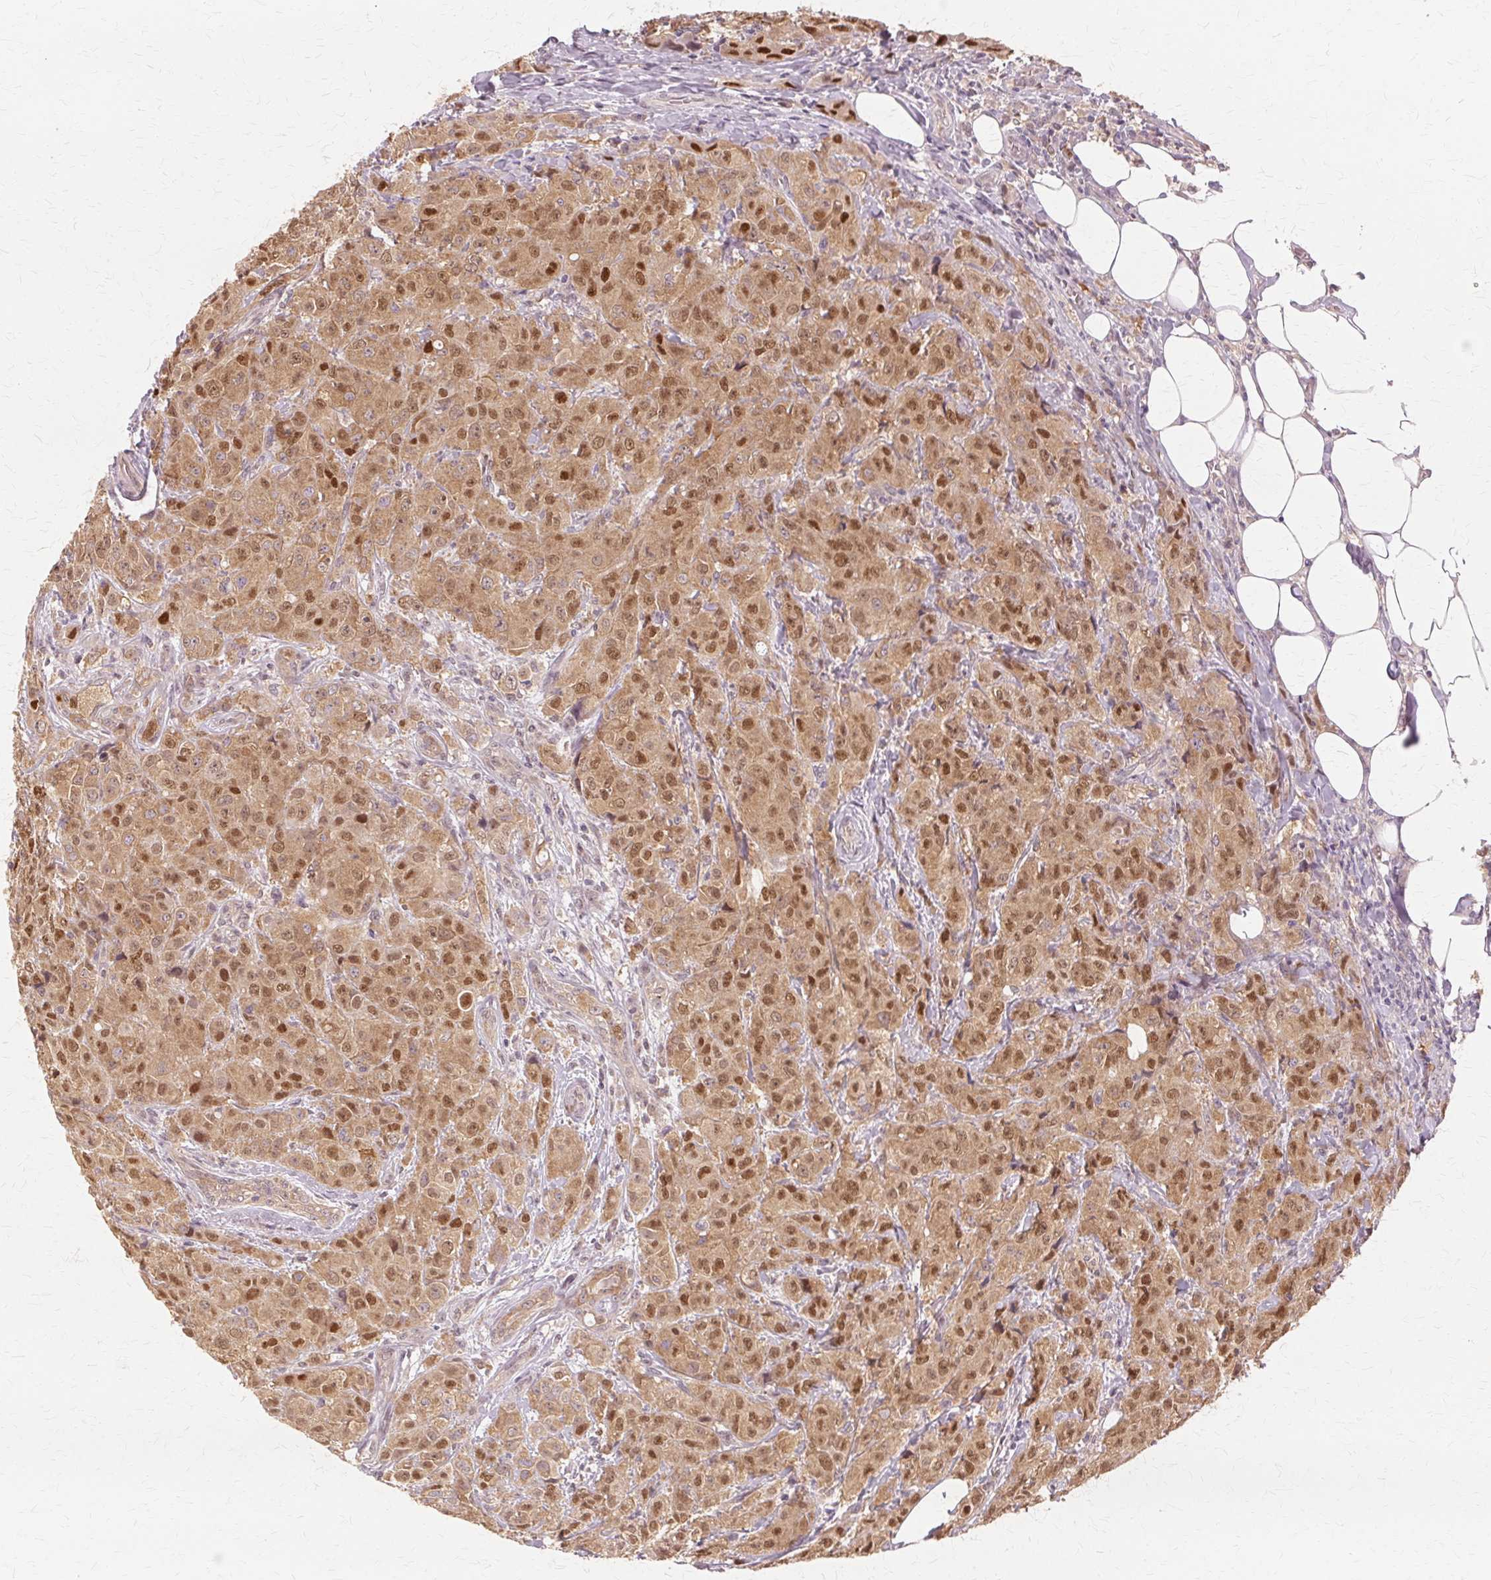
{"staining": {"intensity": "moderate", "quantity": ">75%", "location": "cytoplasmic/membranous,nuclear"}, "tissue": "breast cancer", "cell_type": "Tumor cells", "image_type": "cancer", "snomed": [{"axis": "morphology", "description": "Normal tissue, NOS"}, {"axis": "morphology", "description": "Duct carcinoma"}, {"axis": "topography", "description": "Breast"}], "caption": "Immunohistochemical staining of breast infiltrating ductal carcinoma displays medium levels of moderate cytoplasmic/membranous and nuclear positivity in approximately >75% of tumor cells.", "gene": "PRMT5", "patient": {"sex": "female", "age": 43}}